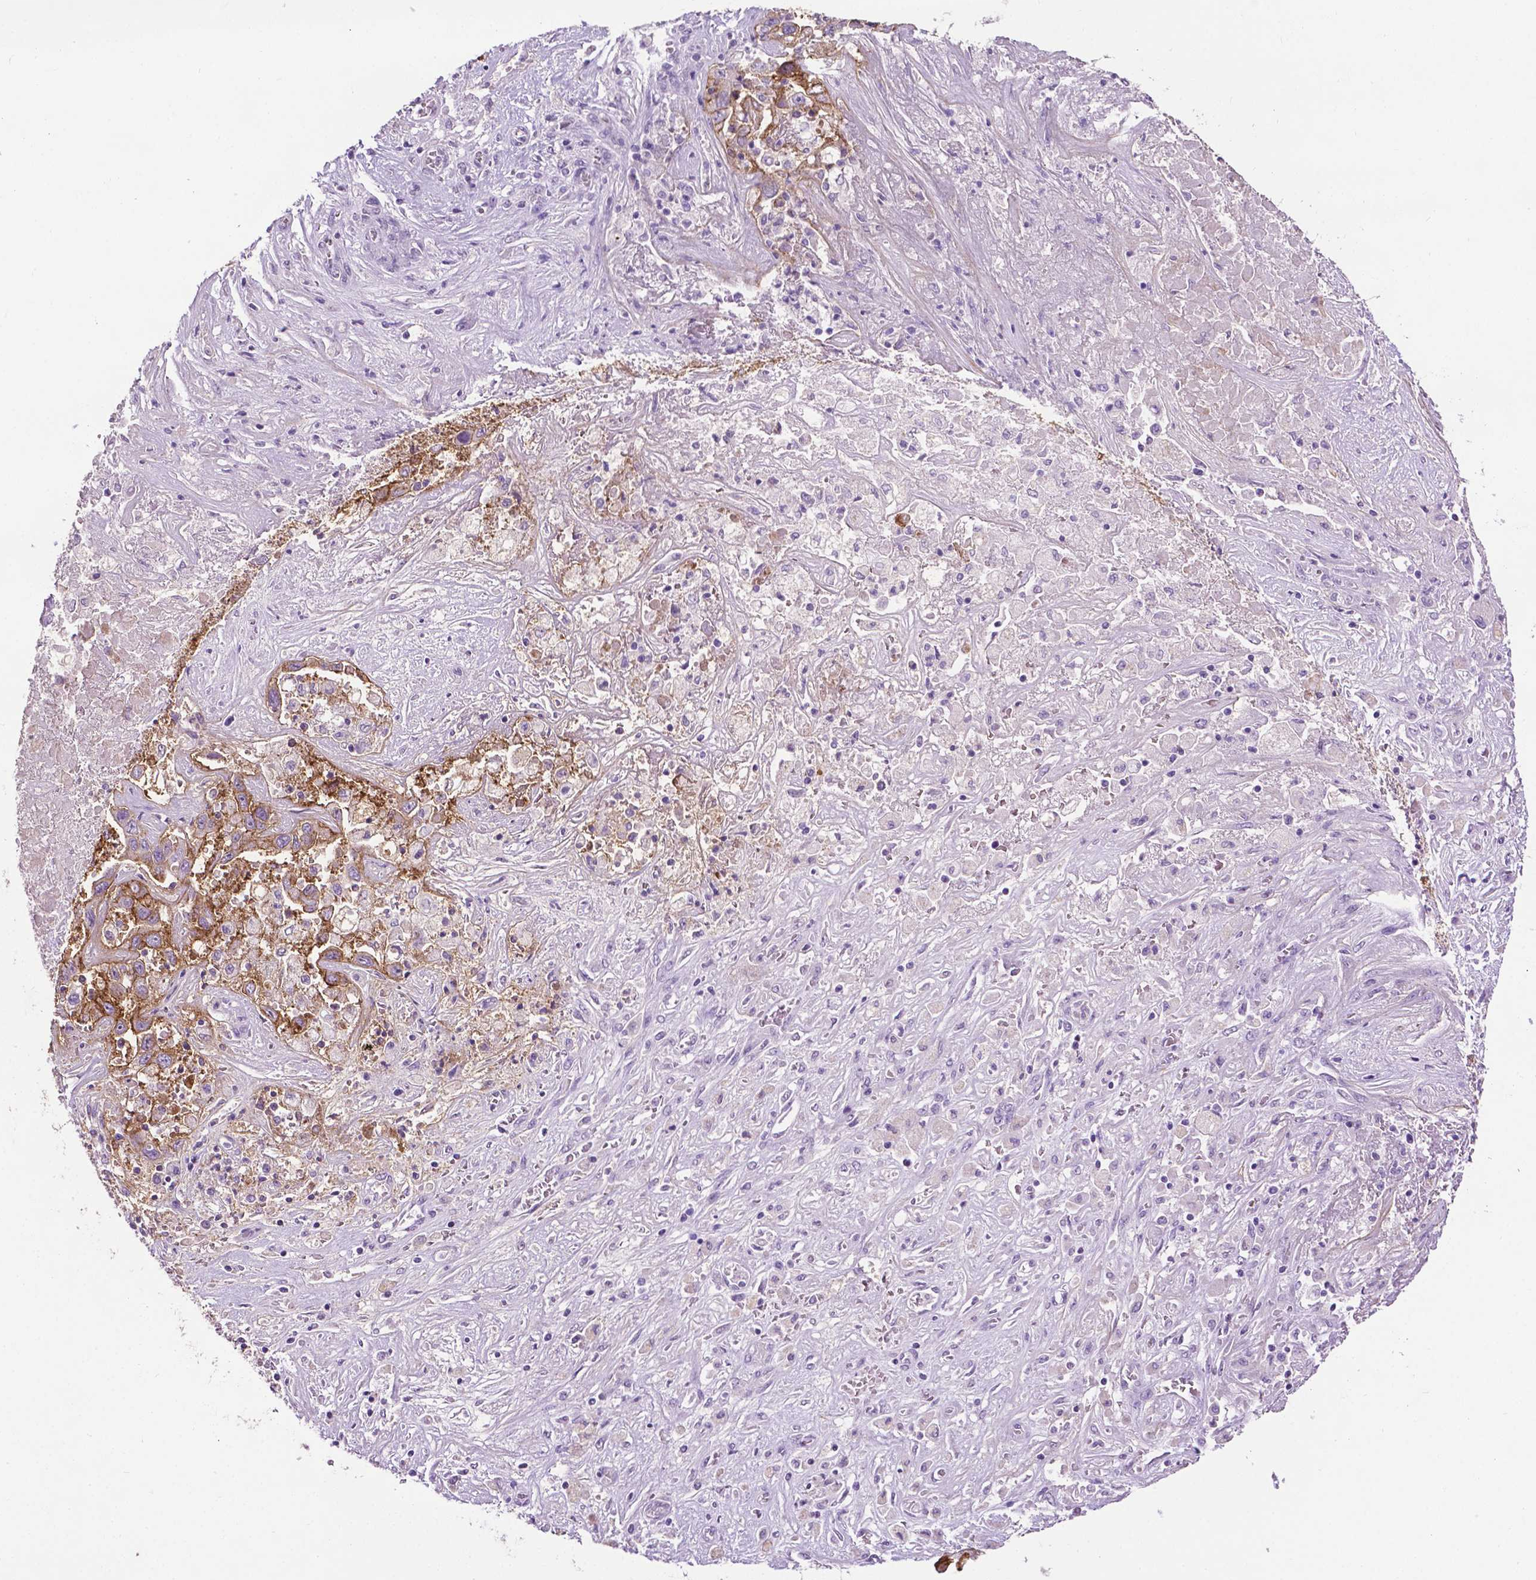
{"staining": {"intensity": "moderate", "quantity": "25%-75%", "location": "cytoplasmic/membranous"}, "tissue": "liver cancer", "cell_type": "Tumor cells", "image_type": "cancer", "snomed": [{"axis": "morphology", "description": "Cholangiocarcinoma"}, {"axis": "topography", "description": "Liver"}], "caption": "Immunohistochemical staining of liver cancer (cholangiocarcinoma) displays medium levels of moderate cytoplasmic/membranous protein expression in approximately 25%-75% of tumor cells.", "gene": "TACSTD2", "patient": {"sex": "female", "age": 52}}